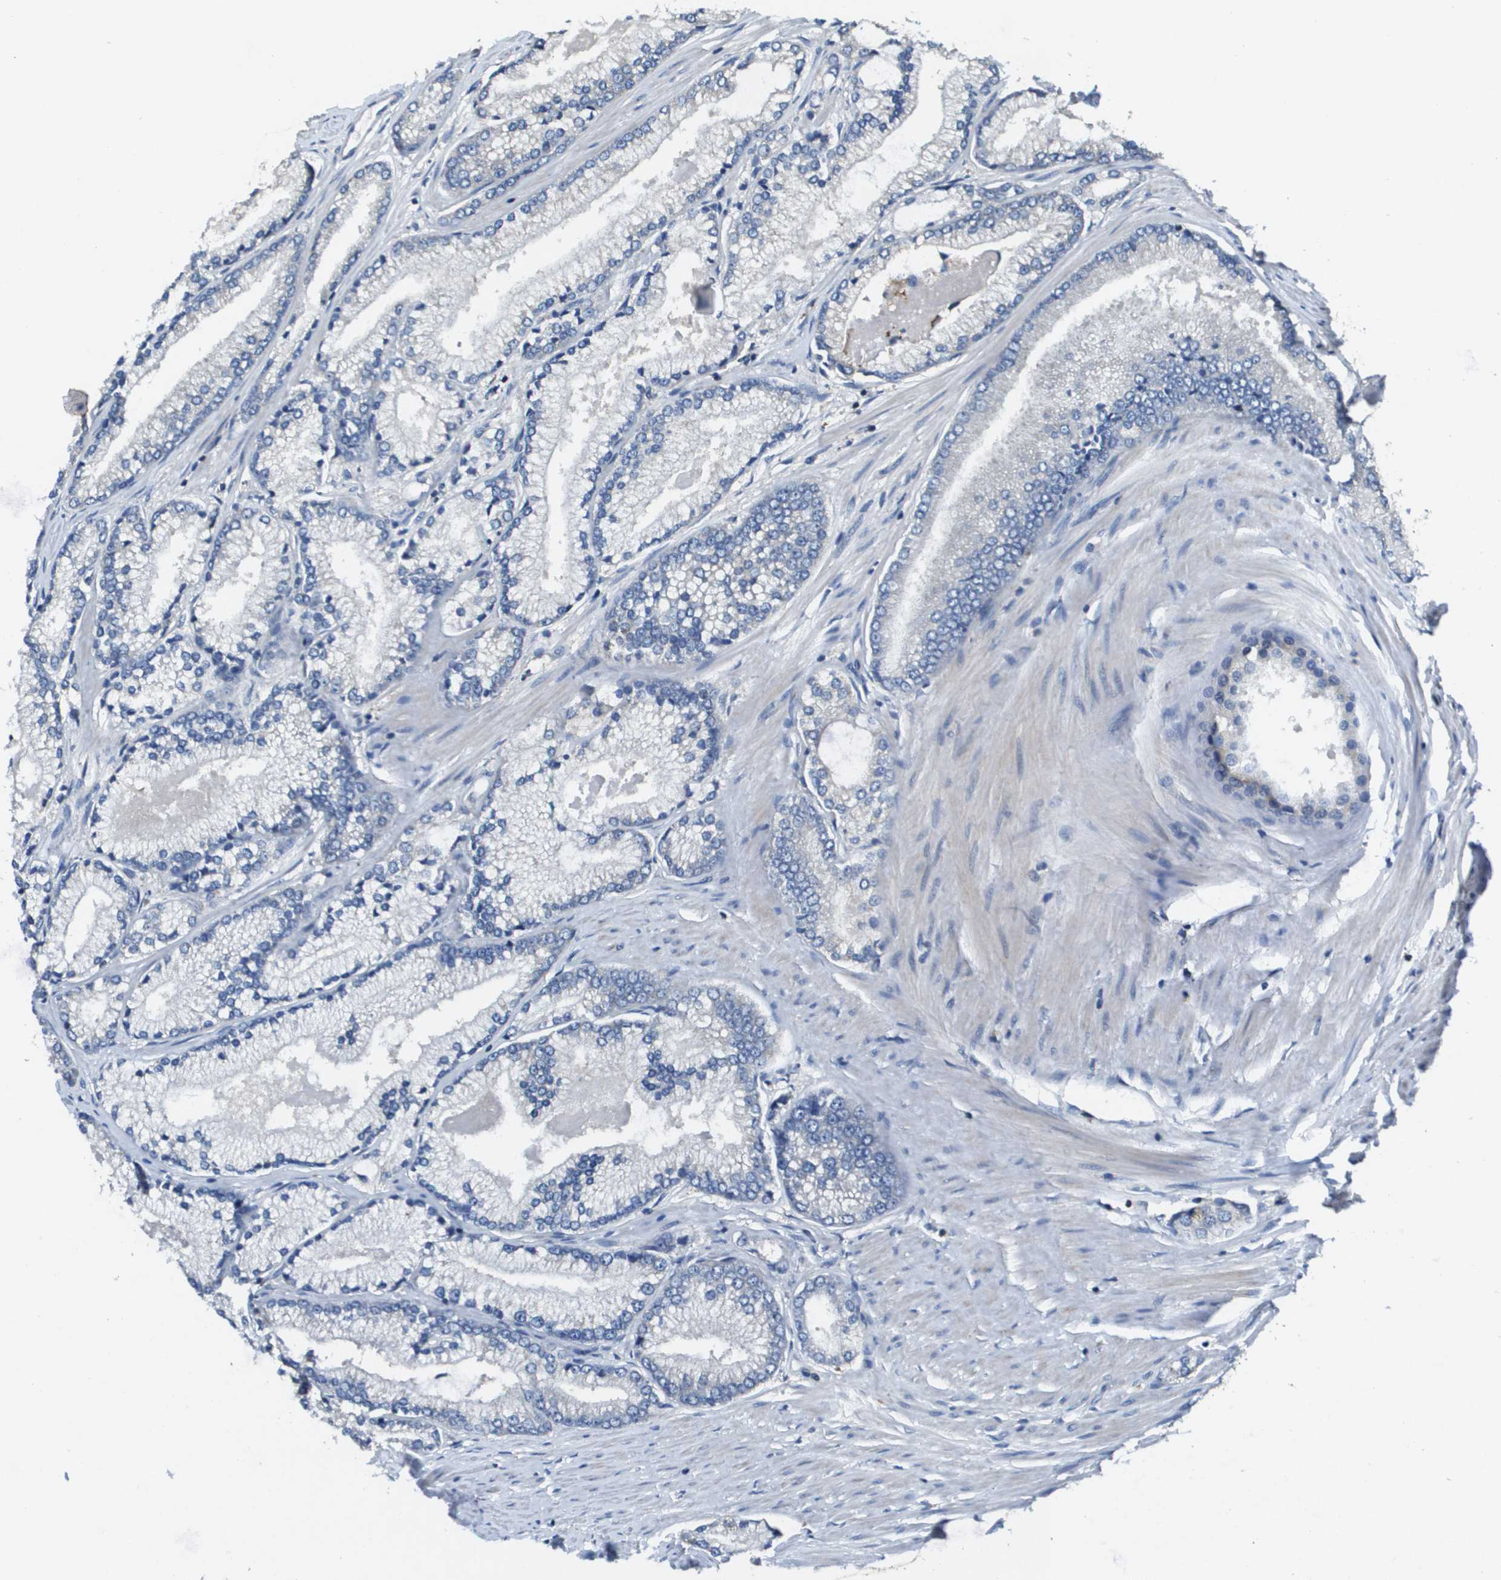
{"staining": {"intensity": "negative", "quantity": "none", "location": "none"}, "tissue": "prostate cancer", "cell_type": "Tumor cells", "image_type": "cancer", "snomed": [{"axis": "morphology", "description": "Adenocarcinoma, High grade"}, {"axis": "topography", "description": "Prostate"}], "caption": "Human high-grade adenocarcinoma (prostate) stained for a protein using immunohistochemistry displays no expression in tumor cells.", "gene": "SCN4B", "patient": {"sex": "male", "age": 61}}